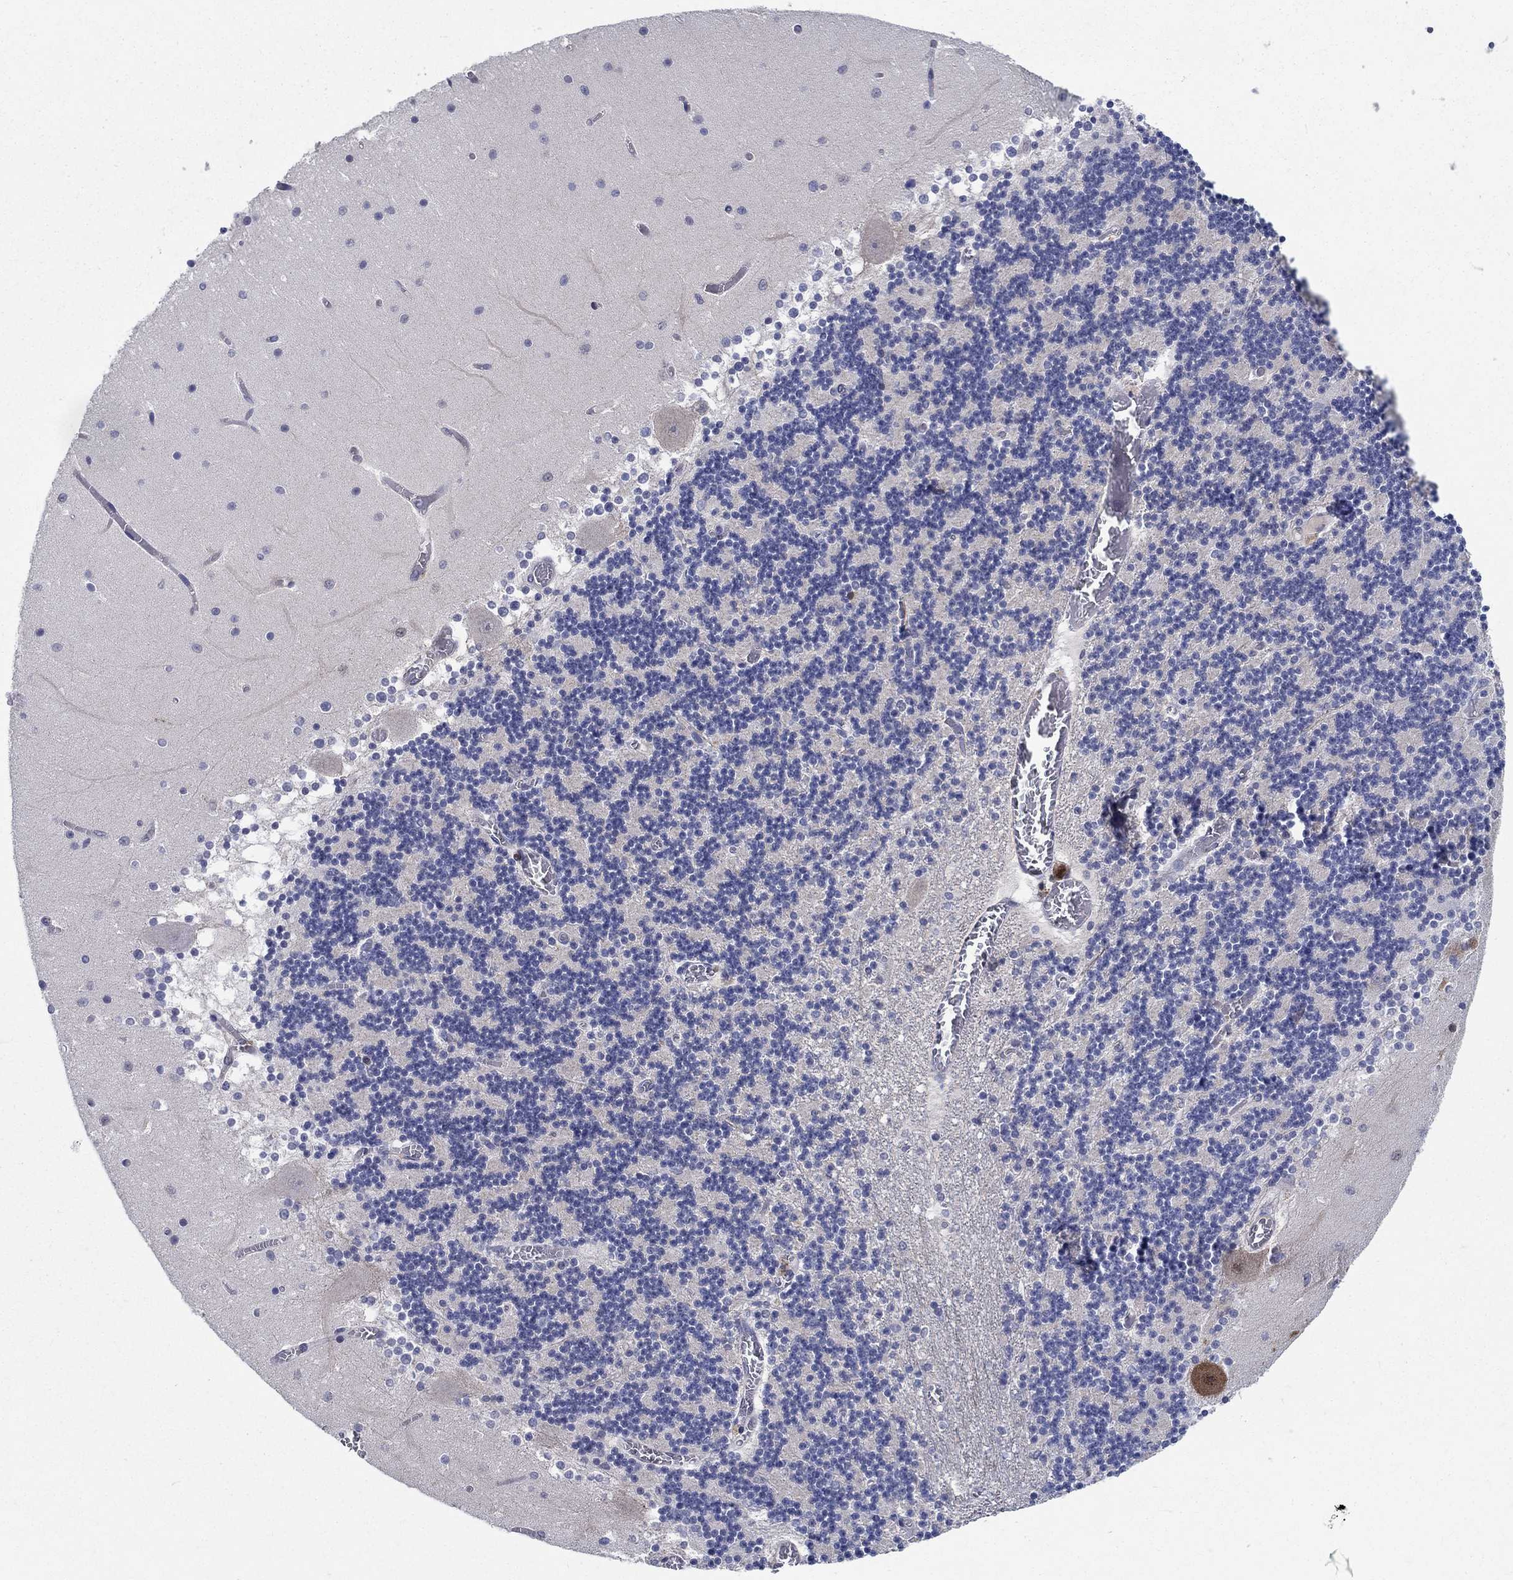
{"staining": {"intensity": "negative", "quantity": "none", "location": "none"}, "tissue": "cerebellum", "cell_type": "Cells in granular layer", "image_type": "normal", "snomed": [{"axis": "morphology", "description": "Normal tissue, NOS"}, {"axis": "topography", "description": "Cerebellum"}], "caption": "Immunohistochemical staining of unremarkable cerebellum shows no significant positivity in cells in granular layer. (Immunohistochemistry, brightfield microscopy, high magnification).", "gene": "AGFG2", "patient": {"sex": "female", "age": 28}}